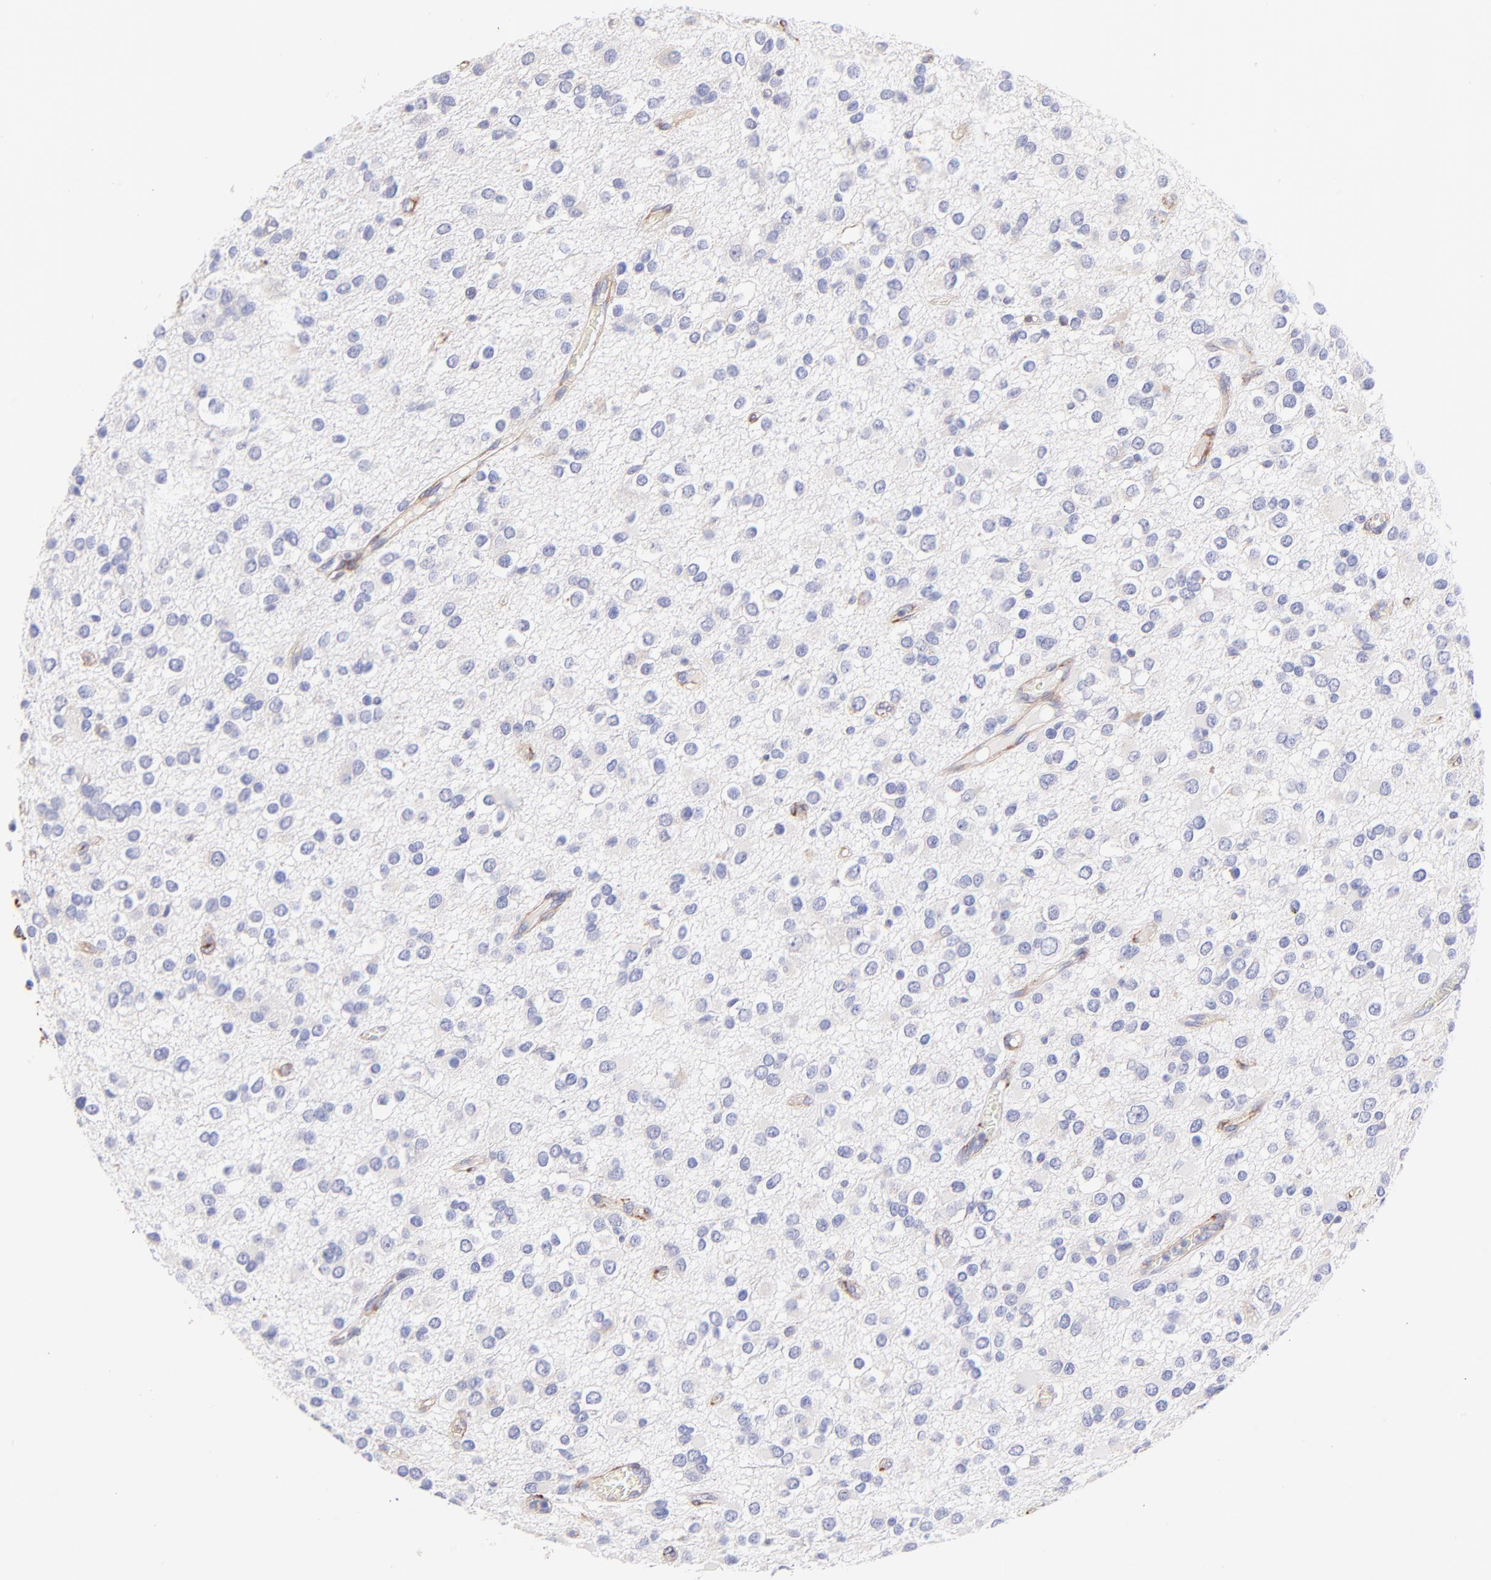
{"staining": {"intensity": "negative", "quantity": "none", "location": "none"}, "tissue": "glioma", "cell_type": "Tumor cells", "image_type": "cancer", "snomed": [{"axis": "morphology", "description": "Glioma, malignant, Low grade"}, {"axis": "topography", "description": "Brain"}], "caption": "This is an immunohistochemistry histopathology image of human glioma. There is no positivity in tumor cells.", "gene": "BGN", "patient": {"sex": "male", "age": 42}}